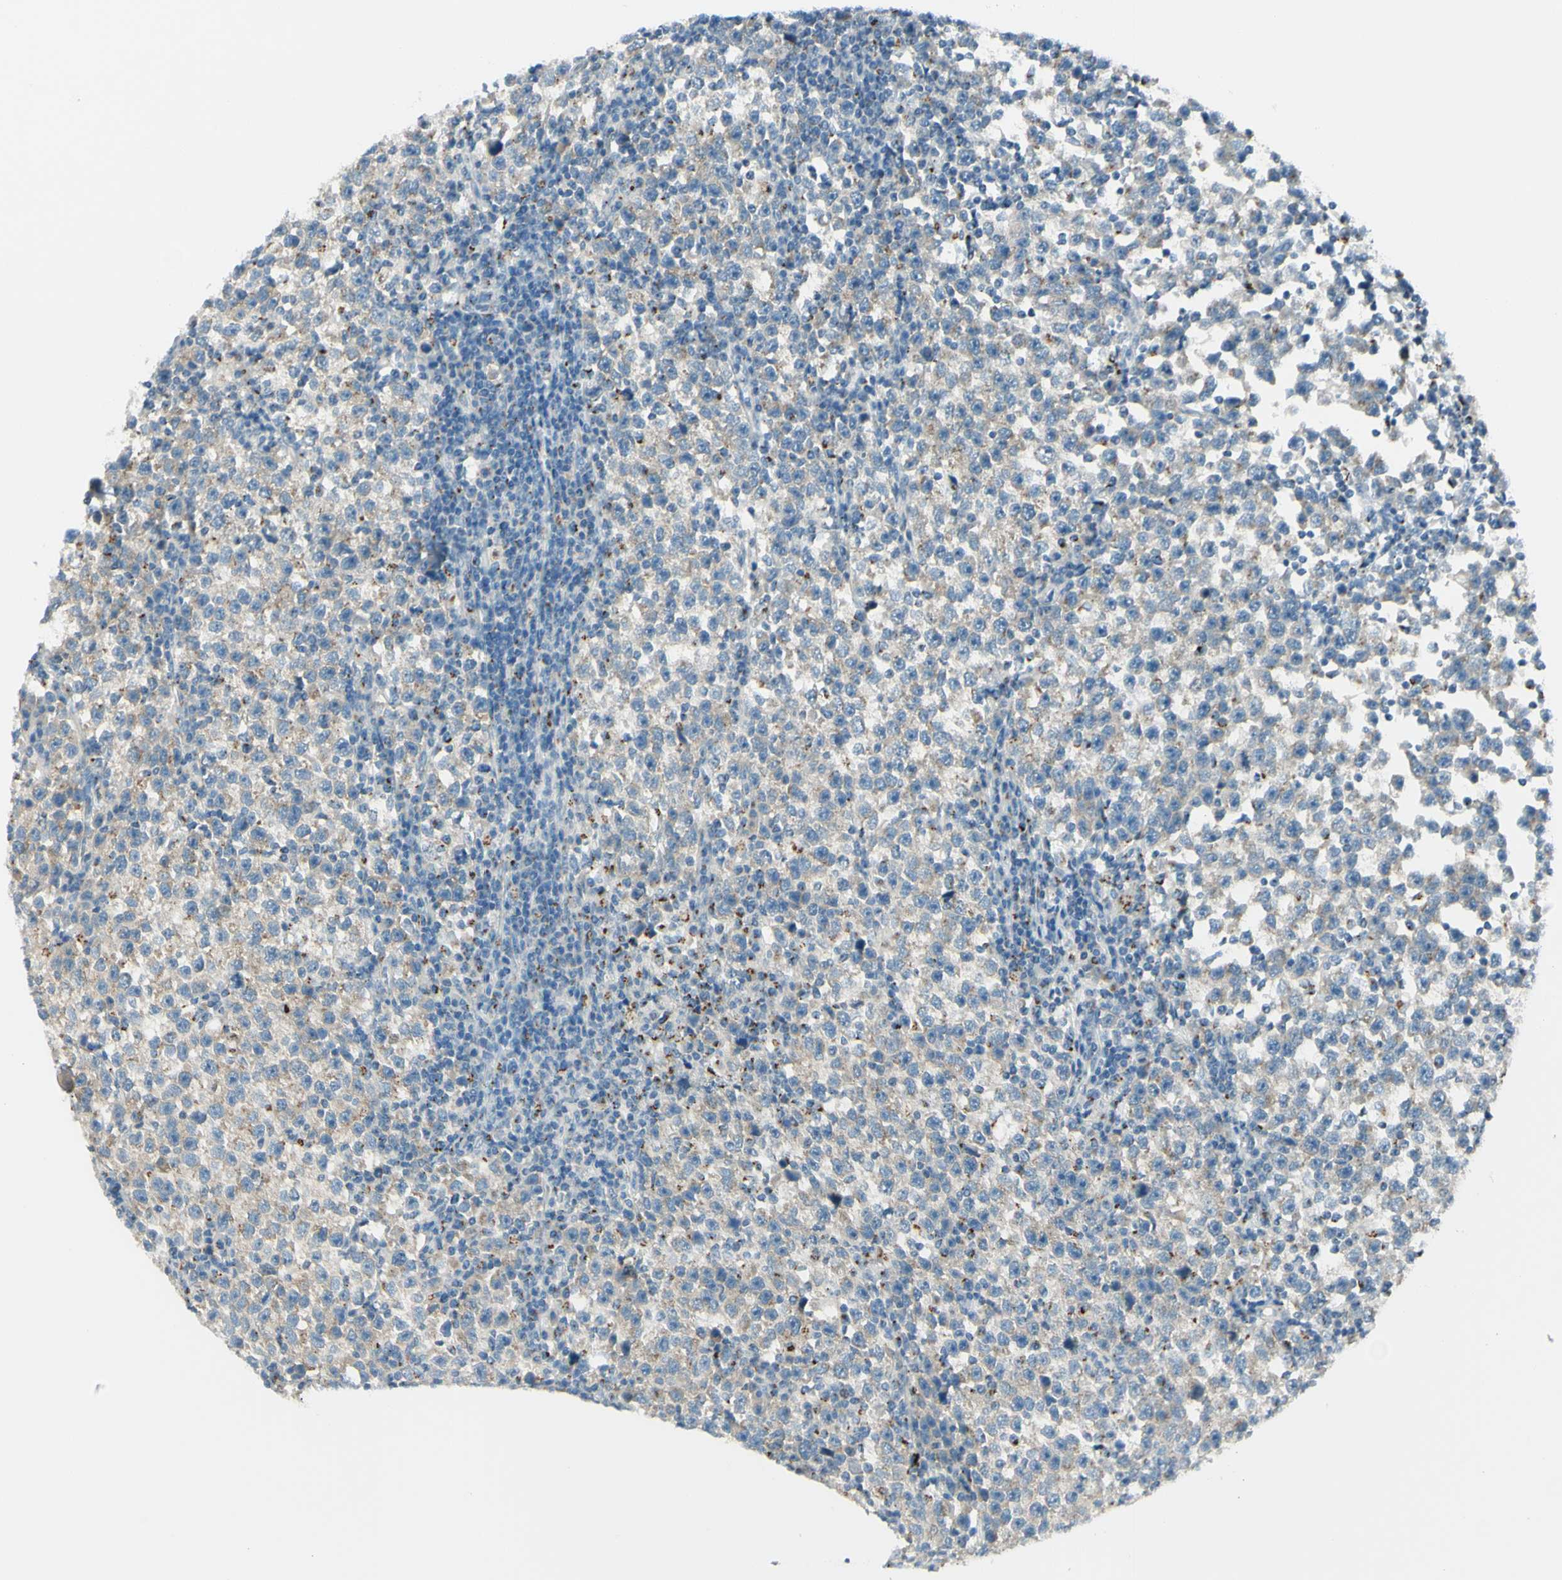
{"staining": {"intensity": "weak", "quantity": "25%-75%", "location": "cytoplasmic/membranous"}, "tissue": "testis cancer", "cell_type": "Tumor cells", "image_type": "cancer", "snomed": [{"axis": "morphology", "description": "Seminoma, NOS"}, {"axis": "topography", "description": "Testis"}], "caption": "IHC of human testis seminoma reveals low levels of weak cytoplasmic/membranous staining in approximately 25%-75% of tumor cells. (brown staining indicates protein expression, while blue staining denotes nuclei).", "gene": "B4GALT1", "patient": {"sex": "male", "age": 43}}